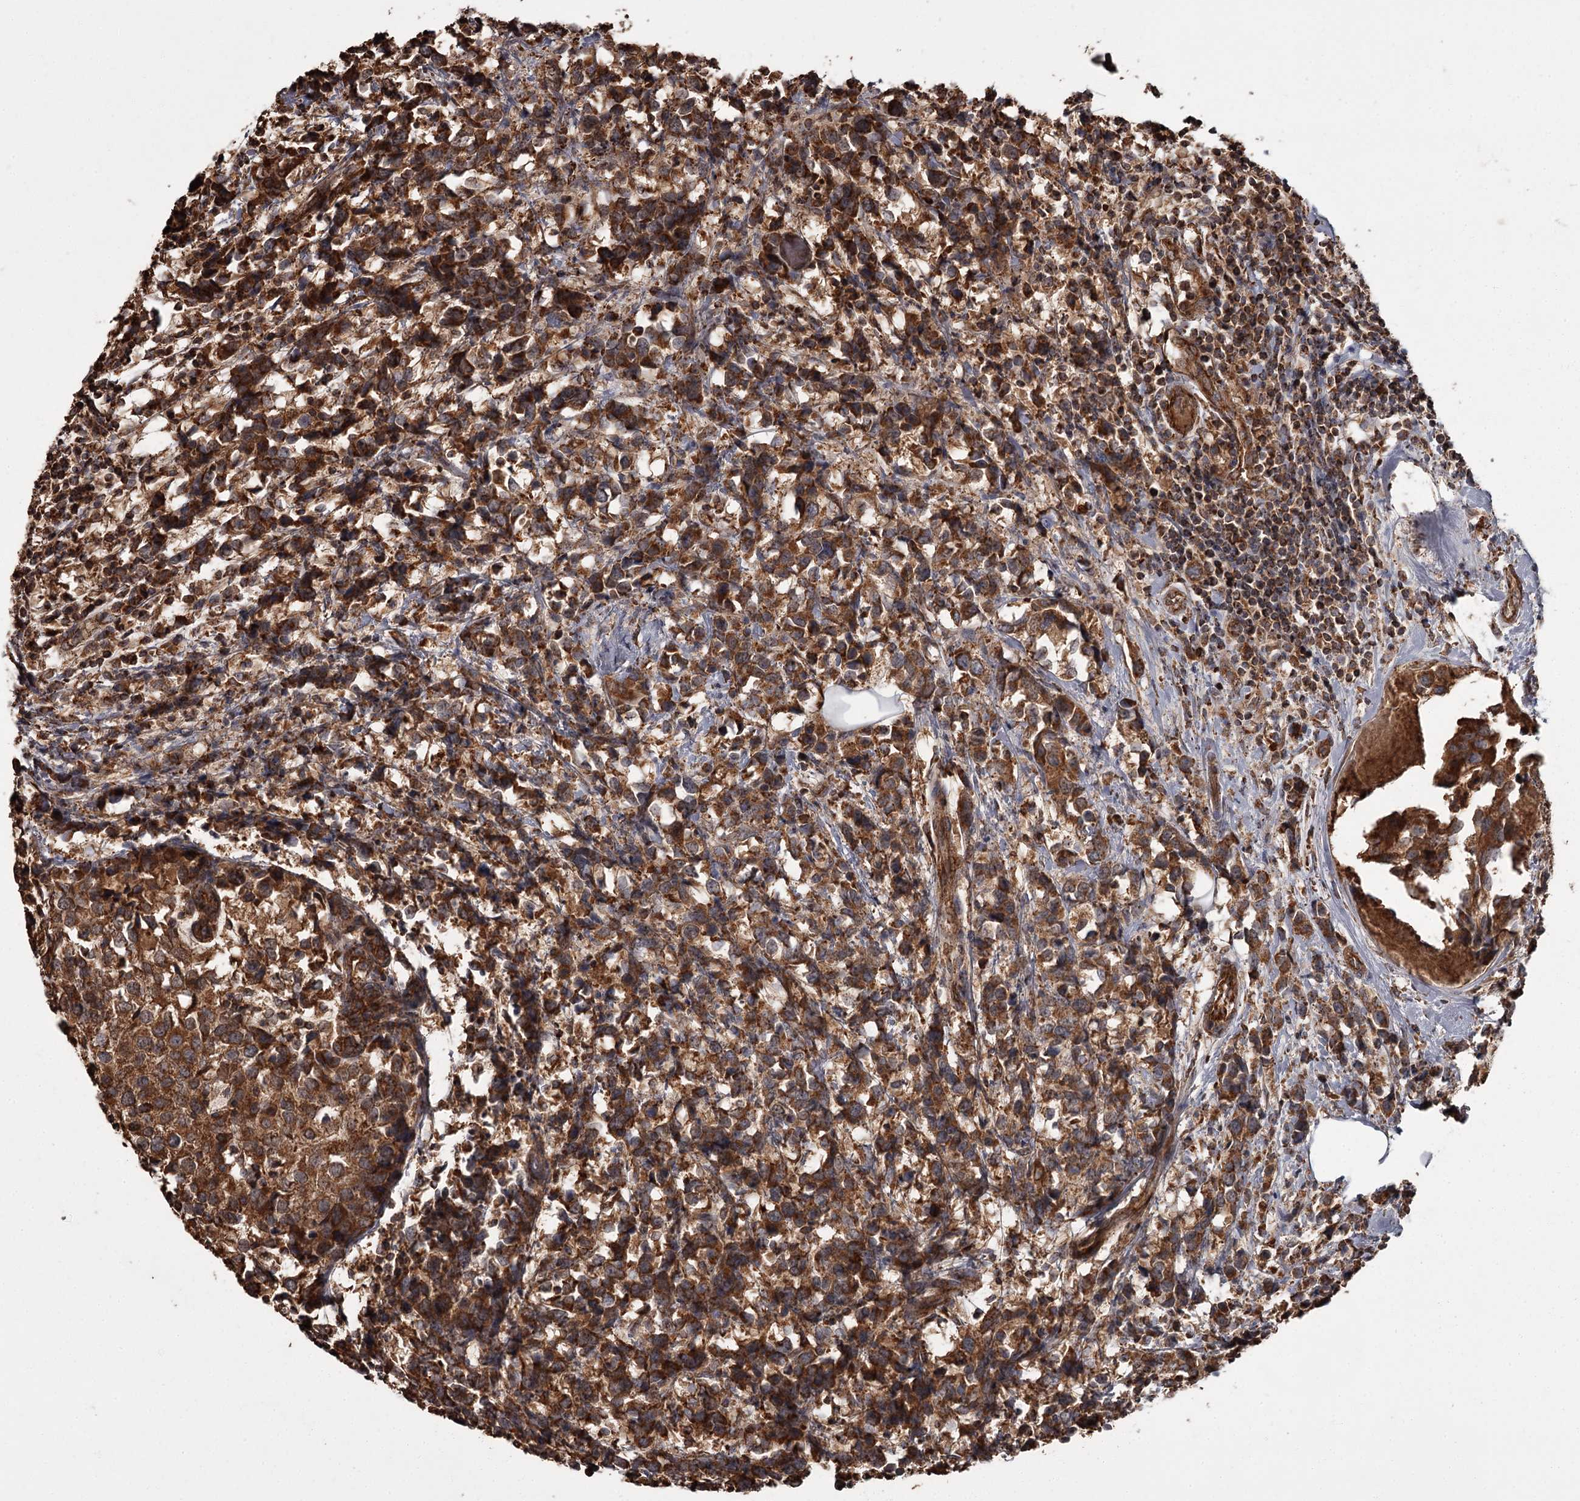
{"staining": {"intensity": "strong", "quantity": ">75%", "location": "cytoplasmic/membranous"}, "tissue": "breast cancer", "cell_type": "Tumor cells", "image_type": "cancer", "snomed": [{"axis": "morphology", "description": "Lobular carcinoma"}, {"axis": "topography", "description": "Breast"}], "caption": "Immunohistochemical staining of breast cancer (lobular carcinoma) displays high levels of strong cytoplasmic/membranous protein positivity in about >75% of tumor cells.", "gene": "THAP9", "patient": {"sex": "female", "age": 59}}